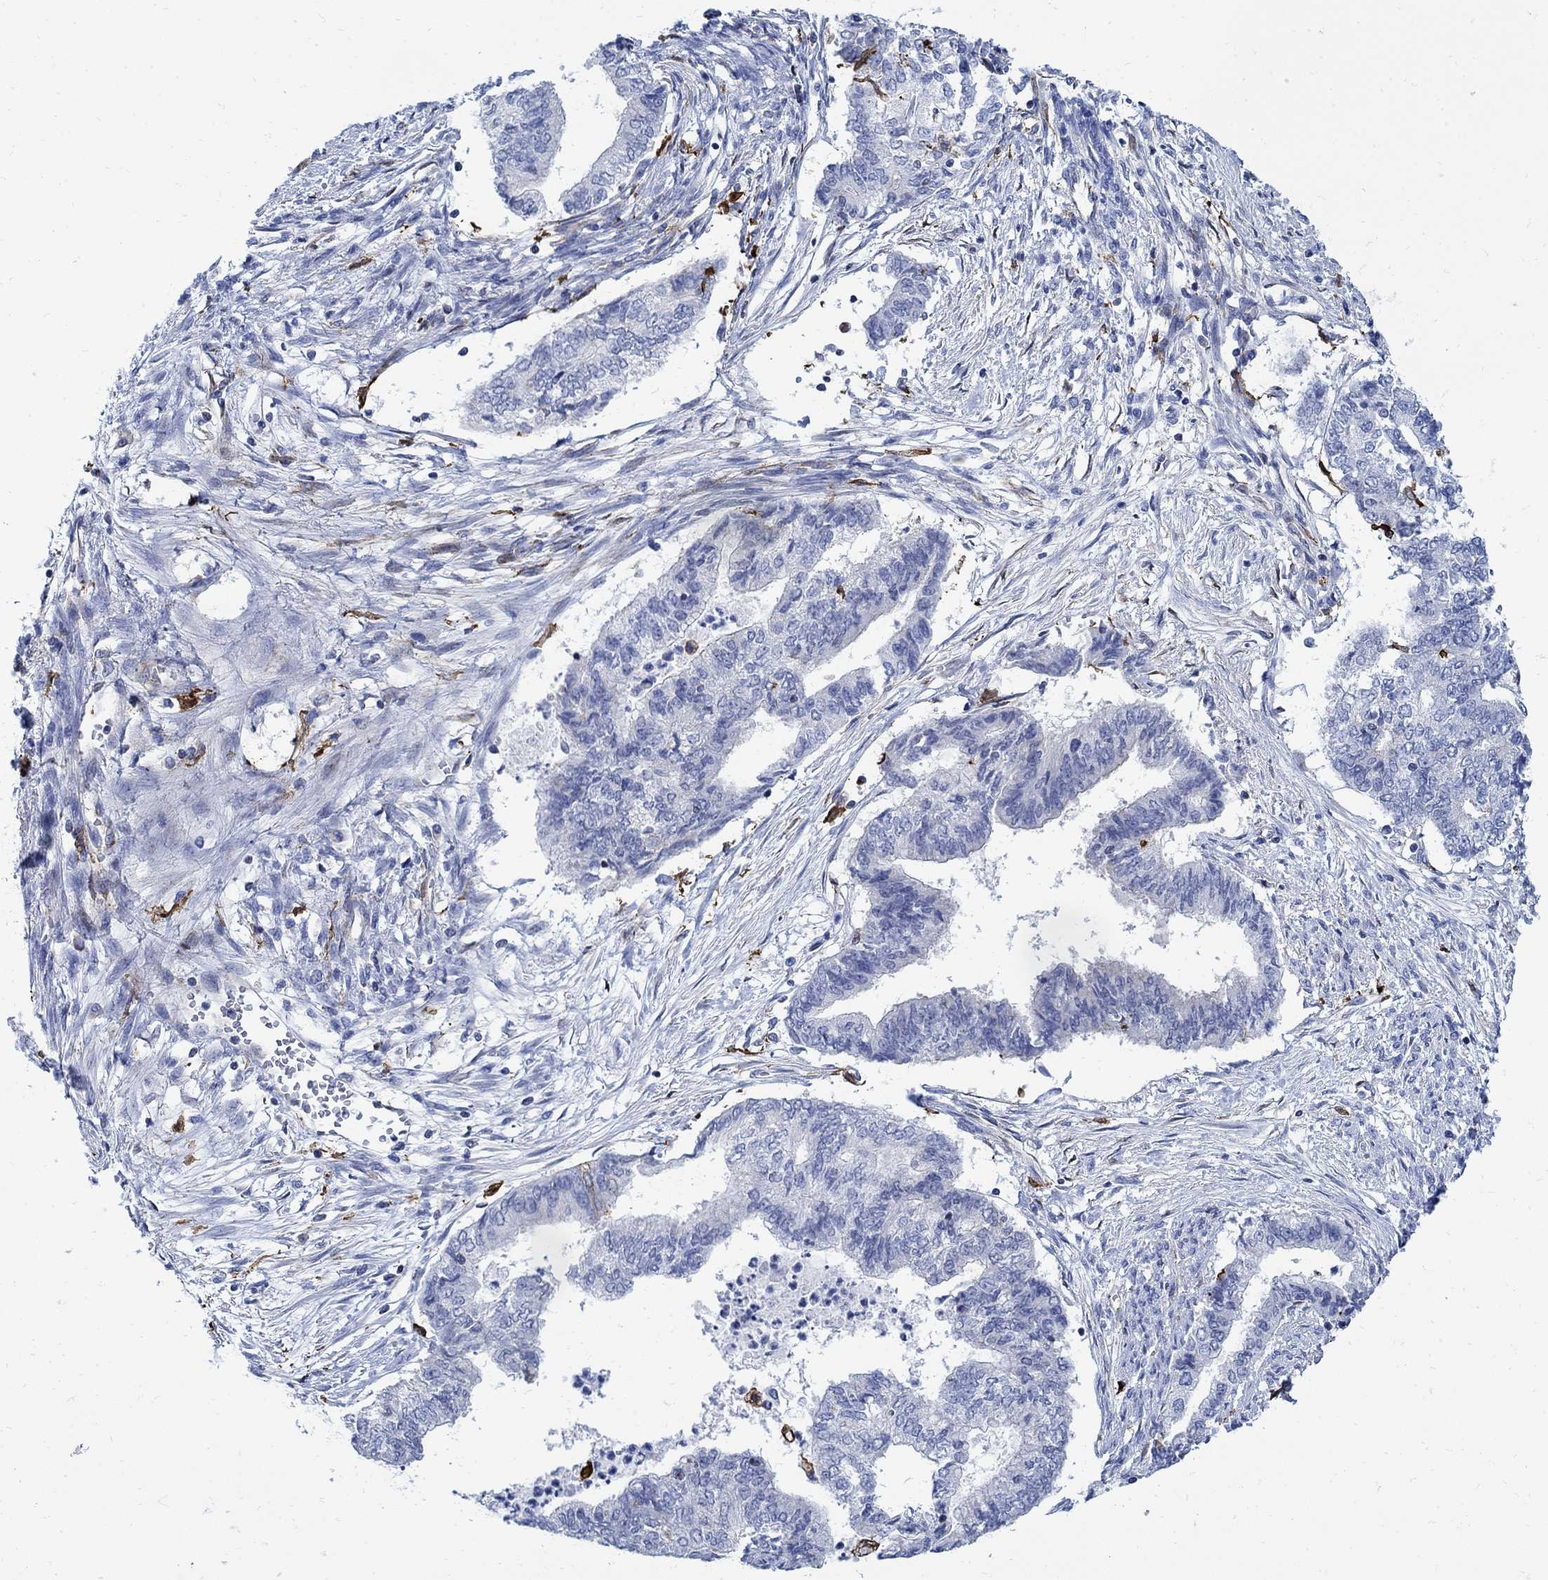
{"staining": {"intensity": "negative", "quantity": "none", "location": "none"}, "tissue": "endometrial cancer", "cell_type": "Tumor cells", "image_type": "cancer", "snomed": [{"axis": "morphology", "description": "Adenocarcinoma, NOS"}, {"axis": "topography", "description": "Endometrium"}], "caption": "Tumor cells are negative for brown protein staining in endometrial cancer (adenocarcinoma).", "gene": "PHF21B", "patient": {"sex": "female", "age": 65}}